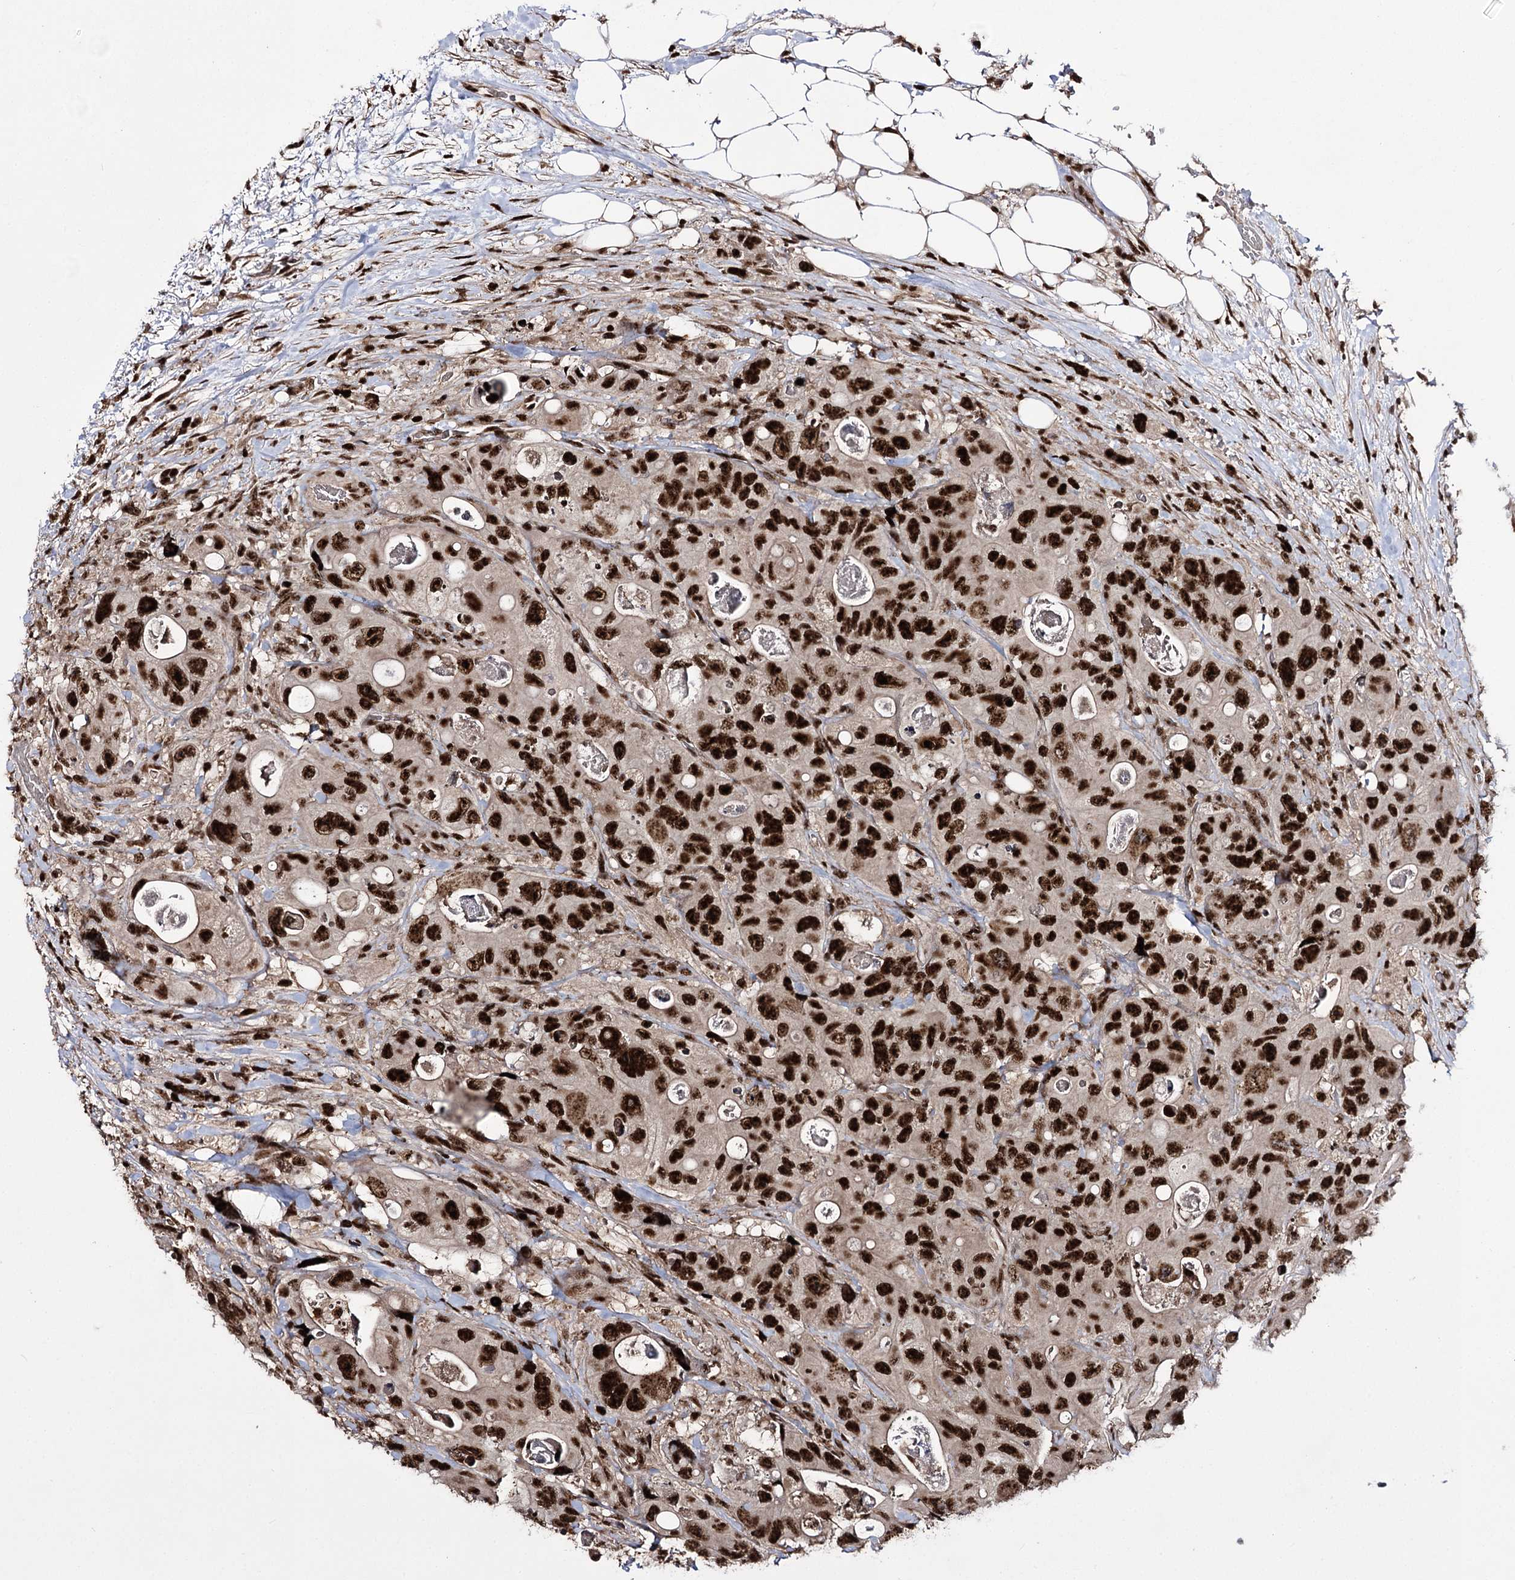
{"staining": {"intensity": "strong", "quantity": ">75%", "location": "nuclear"}, "tissue": "colorectal cancer", "cell_type": "Tumor cells", "image_type": "cancer", "snomed": [{"axis": "morphology", "description": "Adenocarcinoma, NOS"}, {"axis": "topography", "description": "Colon"}], "caption": "This photomicrograph exhibits adenocarcinoma (colorectal) stained with IHC to label a protein in brown. The nuclear of tumor cells show strong positivity for the protein. Nuclei are counter-stained blue.", "gene": "PRPF40A", "patient": {"sex": "female", "age": 46}}